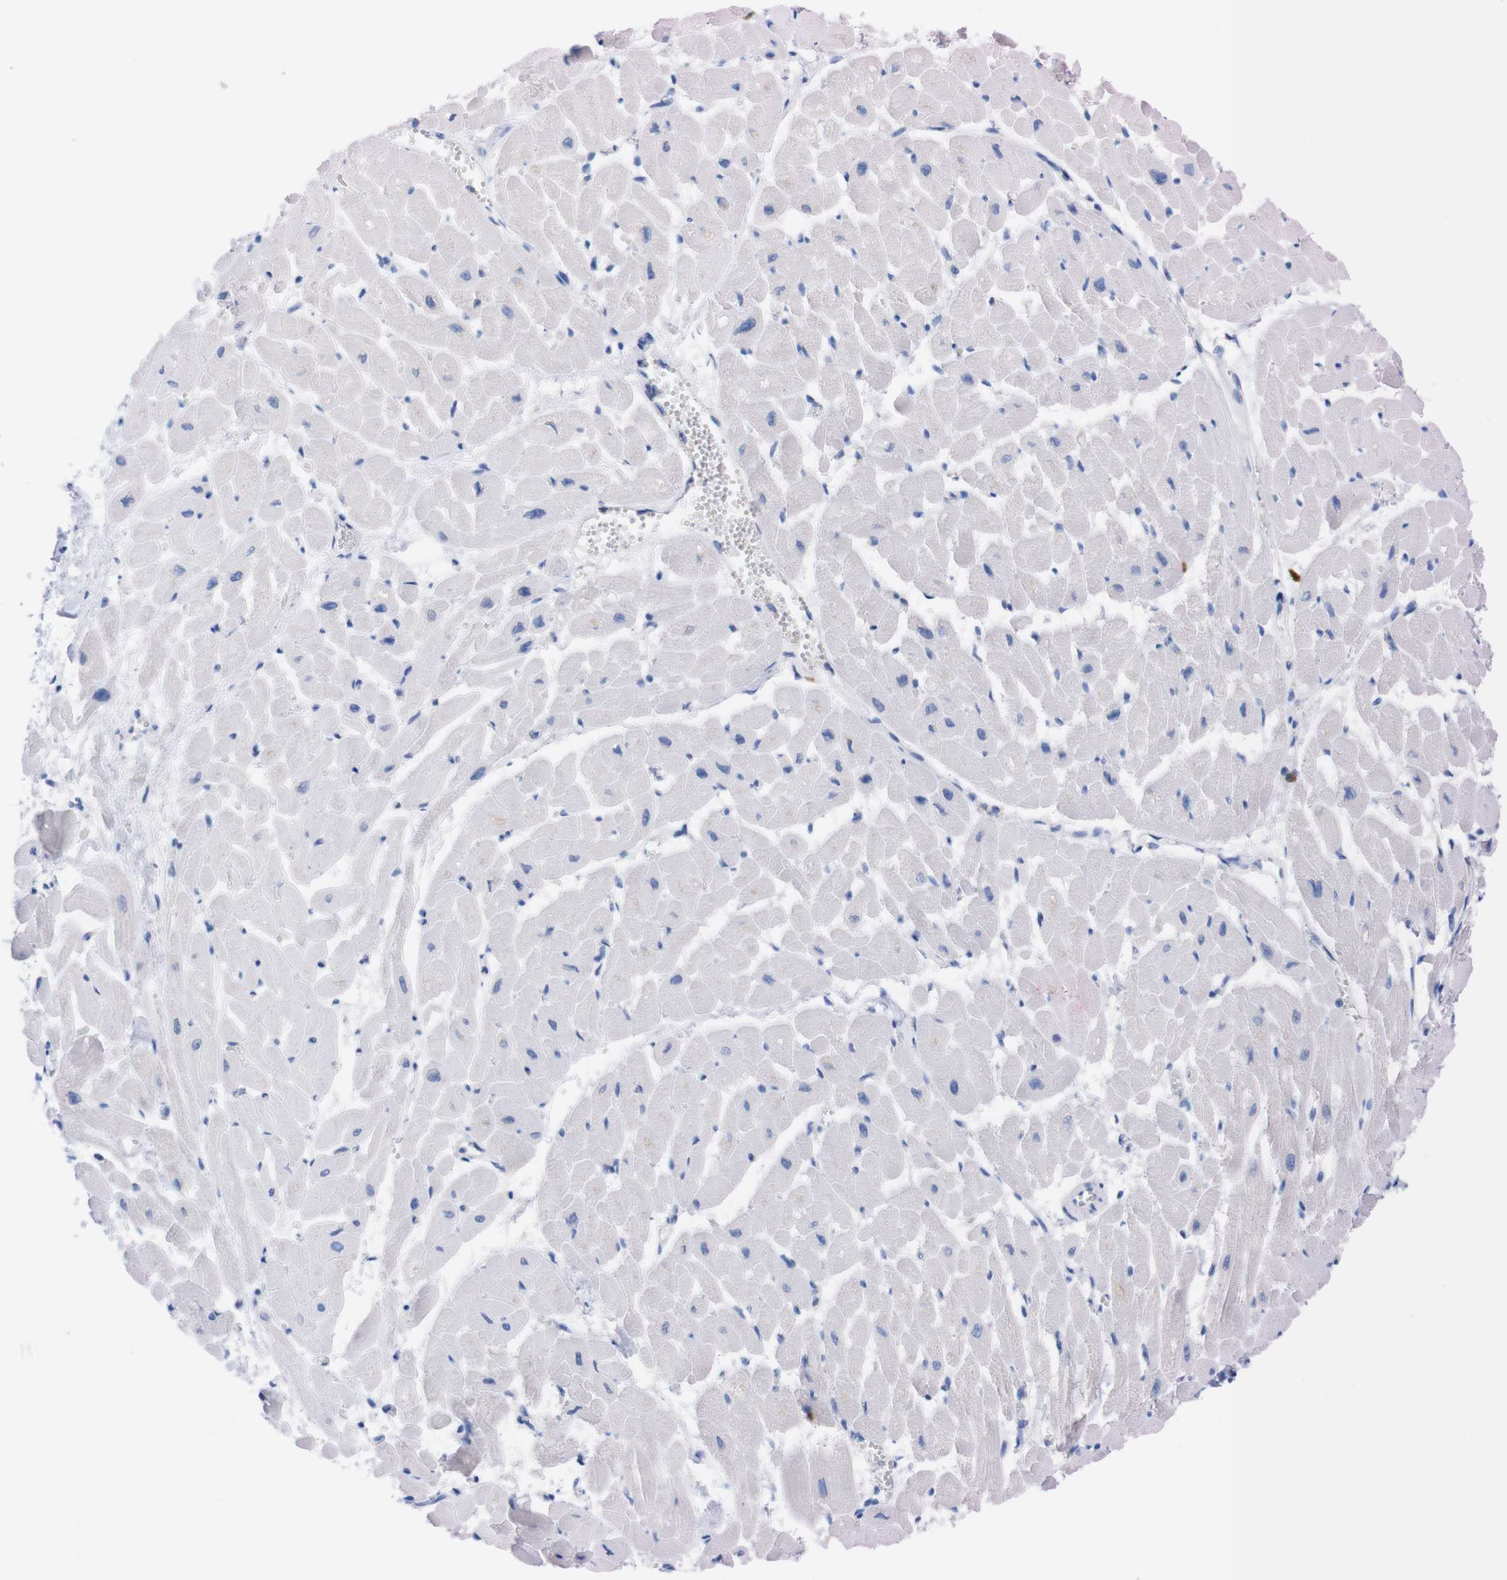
{"staining": {"intensity": "negative", "quantity": "none", "location": "none"}, "tissue": "heart muscle", "cell_type": "Cardiomyocytes", "image_type": "normal", "snomed": [{"axis": "morphology", "description": "Normal tissue, NOS"}, {"axis": "topography", "description": "Heart"}], "caption": "Immunohistochemistry (IHC) of normal human heart muscle exhibits no positivity in cardiomyocytes. (Brightfield microscopy of DAB immunohistochemistry (IHC) at high magnification).", "gene": "TMEM243", "patient": {"sex": "male", "age": 45}}